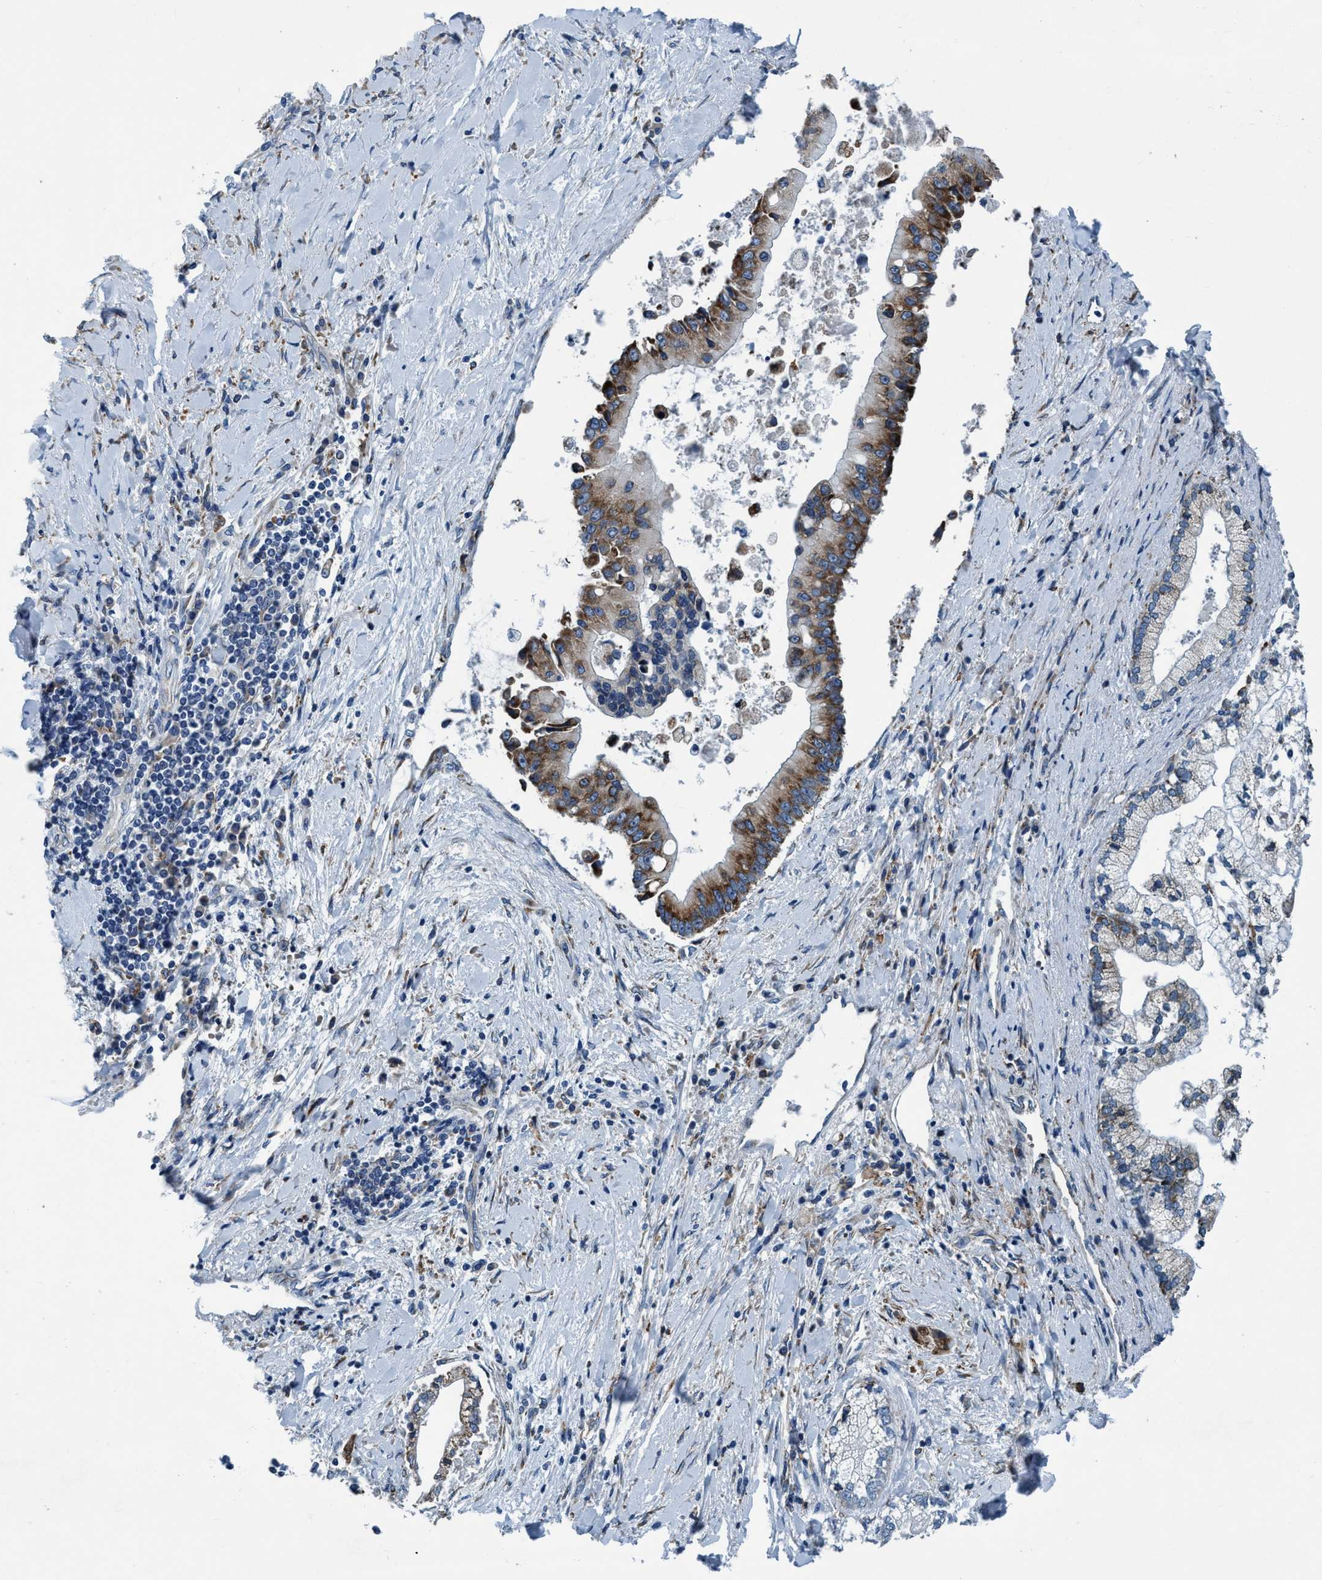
{"staining": {"intensity": "moderate", "quantity": ">75%", "location": "cytoplasmic/membranous"}, "tissue": "liver cancer", "cell_type": "Tumor cells", "image_type": "cancer", "snomed": [{"axis": "morphology", "description": "Cholangiocarcinoma"}, {"axis": "topography", "description": "Liver"}], "caption": "Immunohistochemistry (IHC) of cholangiocarcinoma (liver) exhibits medium levels of moderate cytoplasmic/membranous staining in about >75% of tumor cells.", "gene": "ARMC9", "patient": {"sex": "male", "age": 50}}